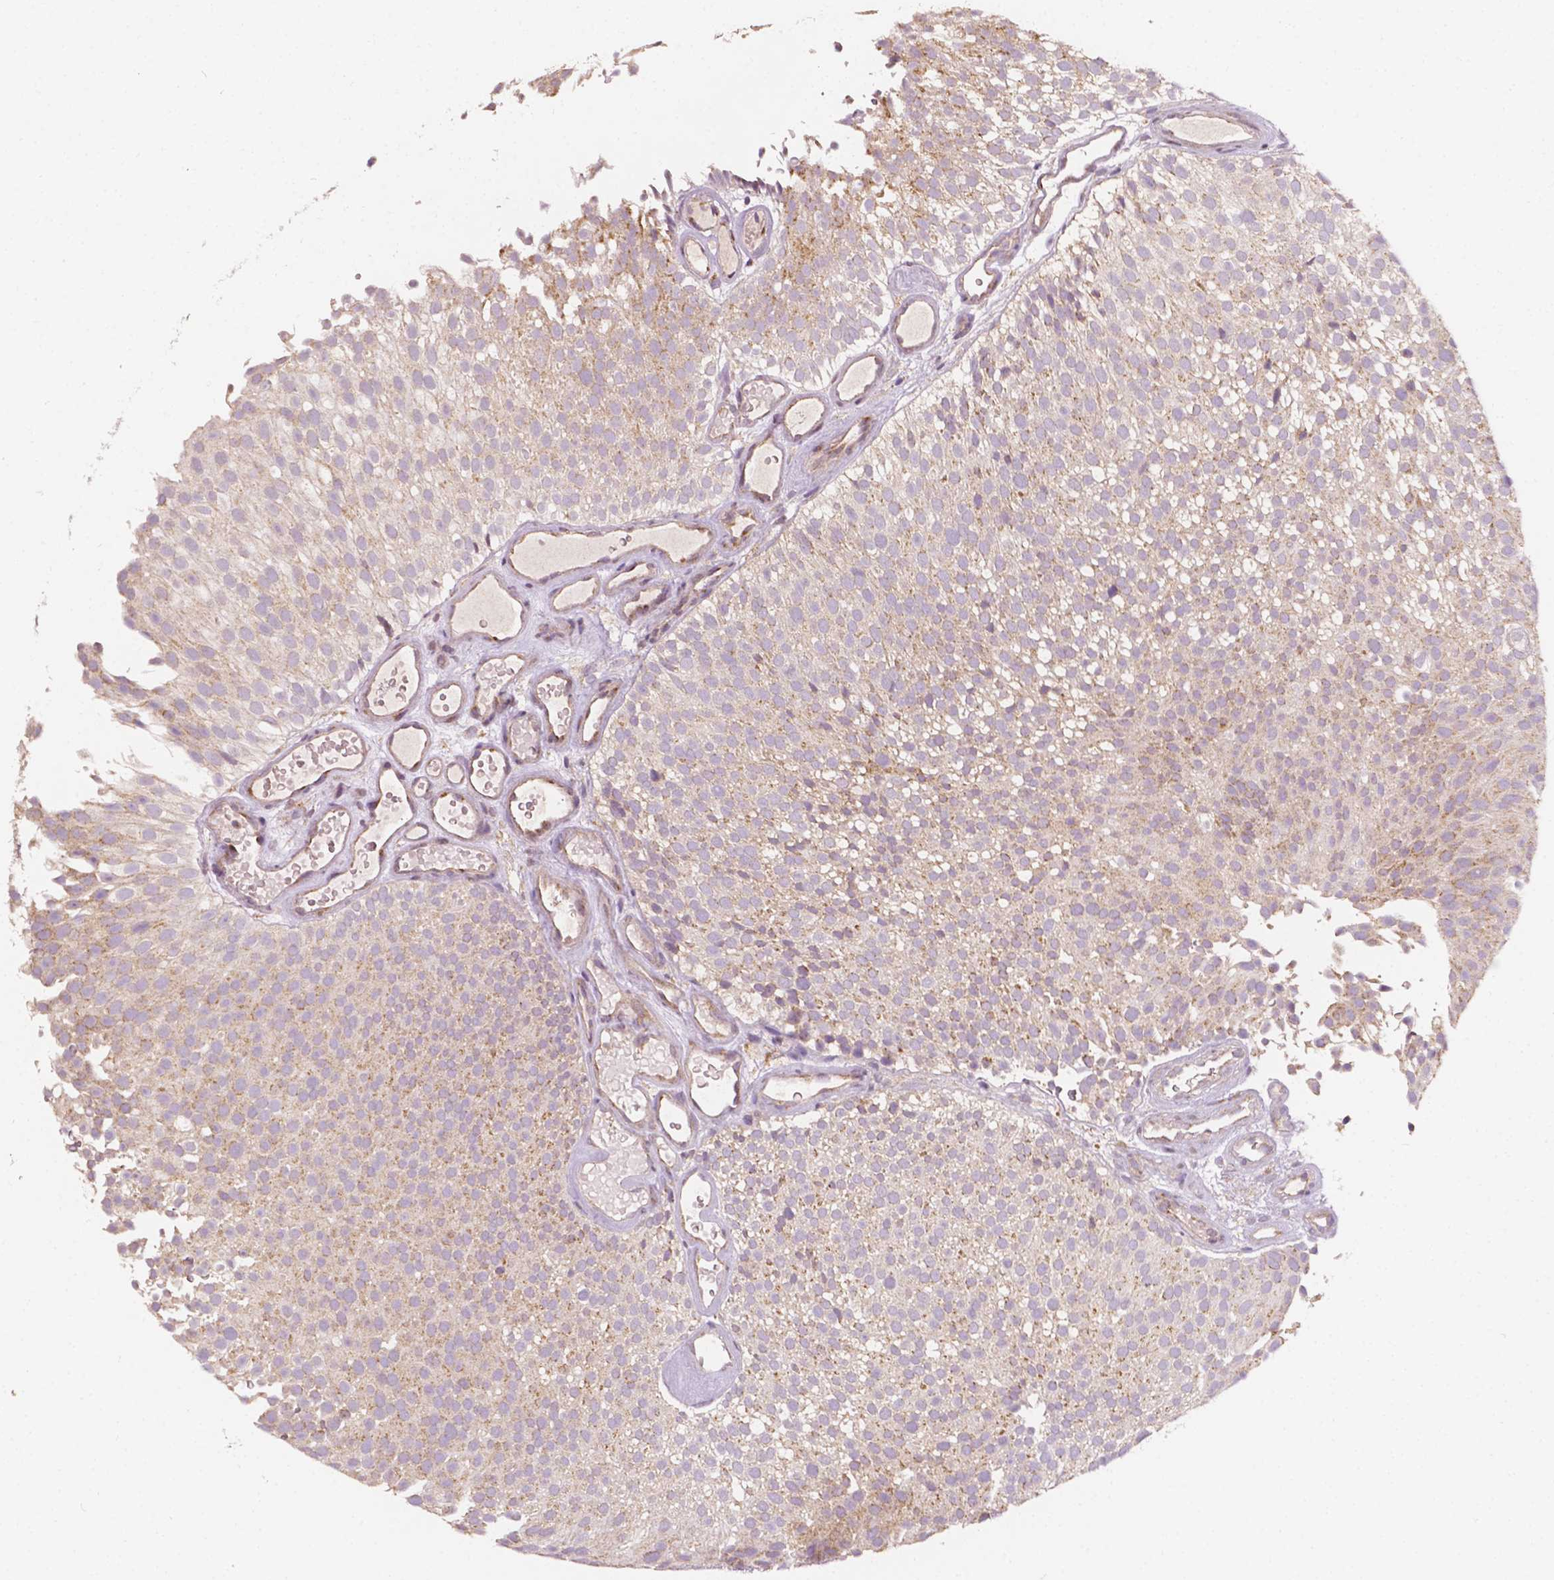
{"staining": {"intensity": "moderate", "quantity": ">75%", "location": "cytoplasmic/membranous"}, "tissue": "urothelial cancer", "cell_type": "Tumor cells", "image_type": "cancer", "snomed": [{"axis": "morphology", "description": "Urothelial carcinoma, Low grade"}, {"axis": "topography", "description": "Urinary bladder"}], "caption": "Brown immunohistochemical staining in low-grade urothelial carcinoma shows moderate cytoplasmic/membranous staining in approximately >75% of tumor cells. (DAB = brown stain, brightfield microscopy at high magnification).", "gene": "EBAG9", "patient": {"sex": "male", "age": 78}}